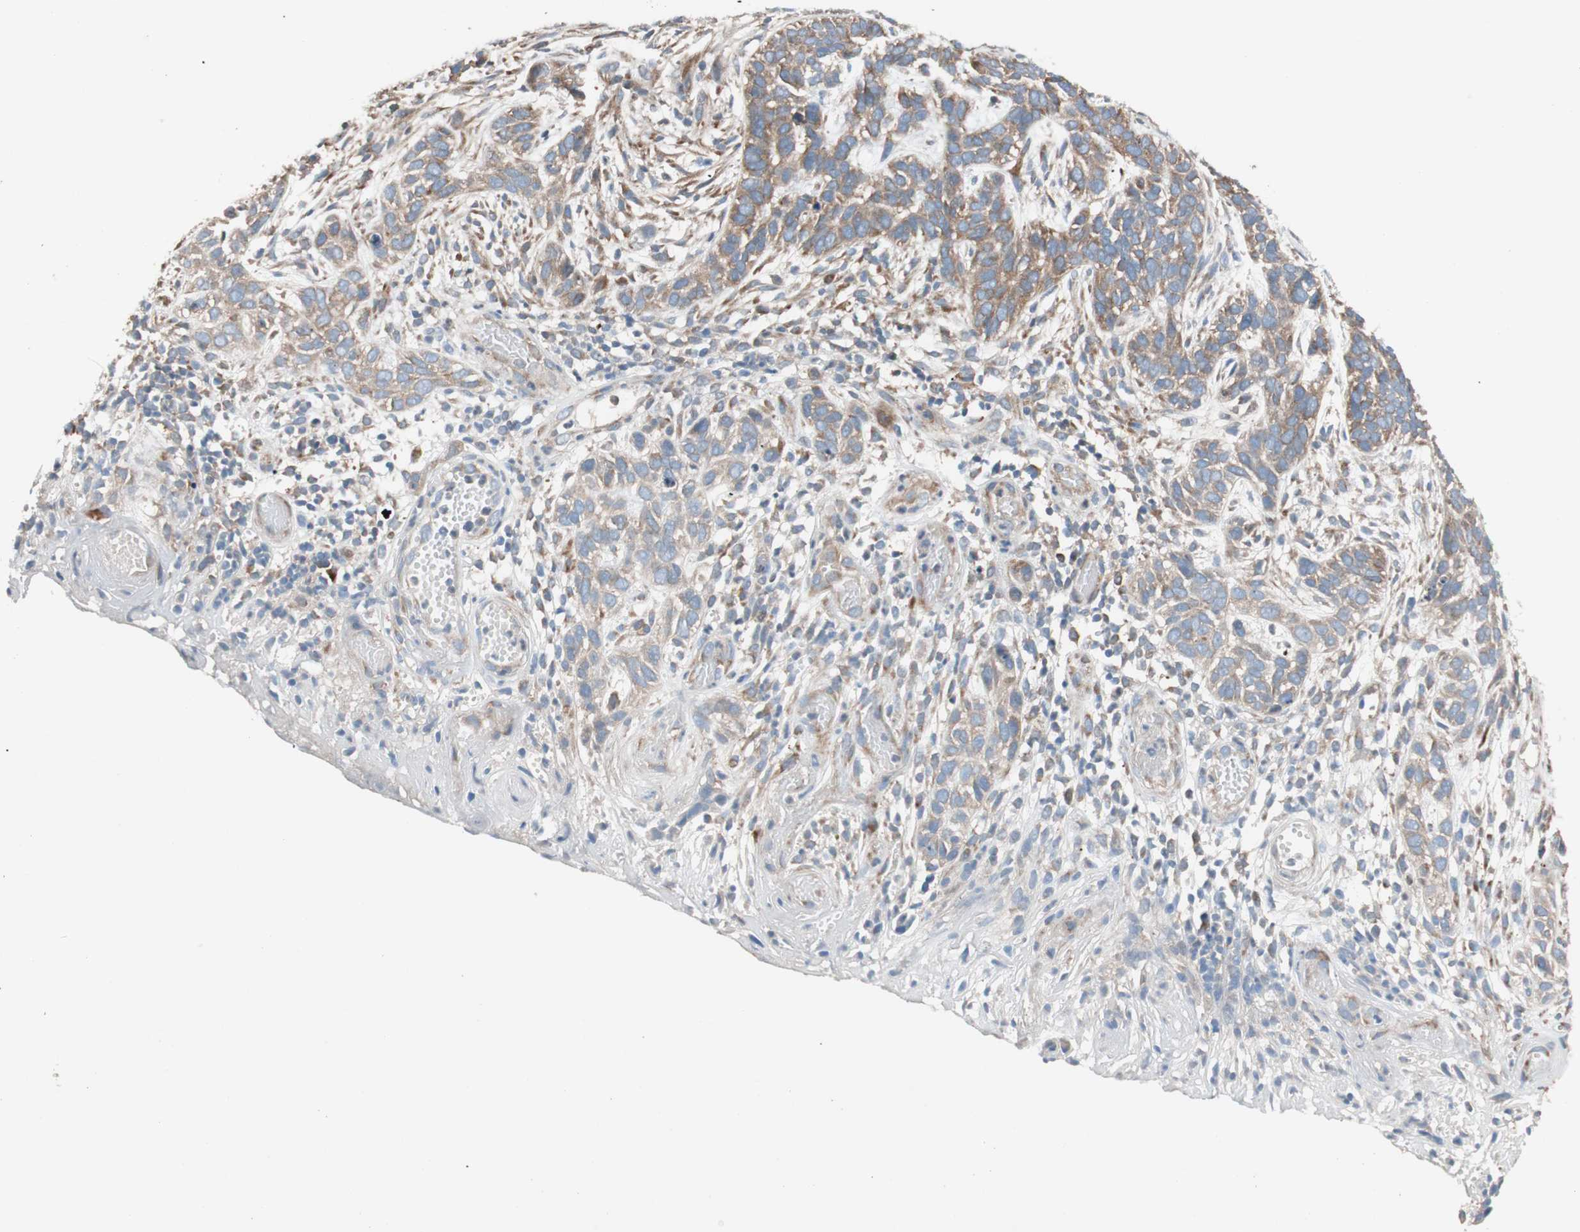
{"staining": {"intensity": "moderate", "quantity": ">75%", "location": "cytoplasmic/membranous"}, "tissue": "skin cancer", "cell_type": "Tumor cells", "image_type": "cancer", "snomed": [{"axis": "morphology", "description": "Basal cell carcinoma"}, {"axis": "topography", "description": "Skin"}], "caption": "Tumor cells show moderate cytoplasmic/membranous staining in approximately >75% of cells in skin basal cell carcinoma. (IHC, brightfield microscopy, high magnification).", "gene": "FAAH", "patient": {"sex": "male", "age": 87}}